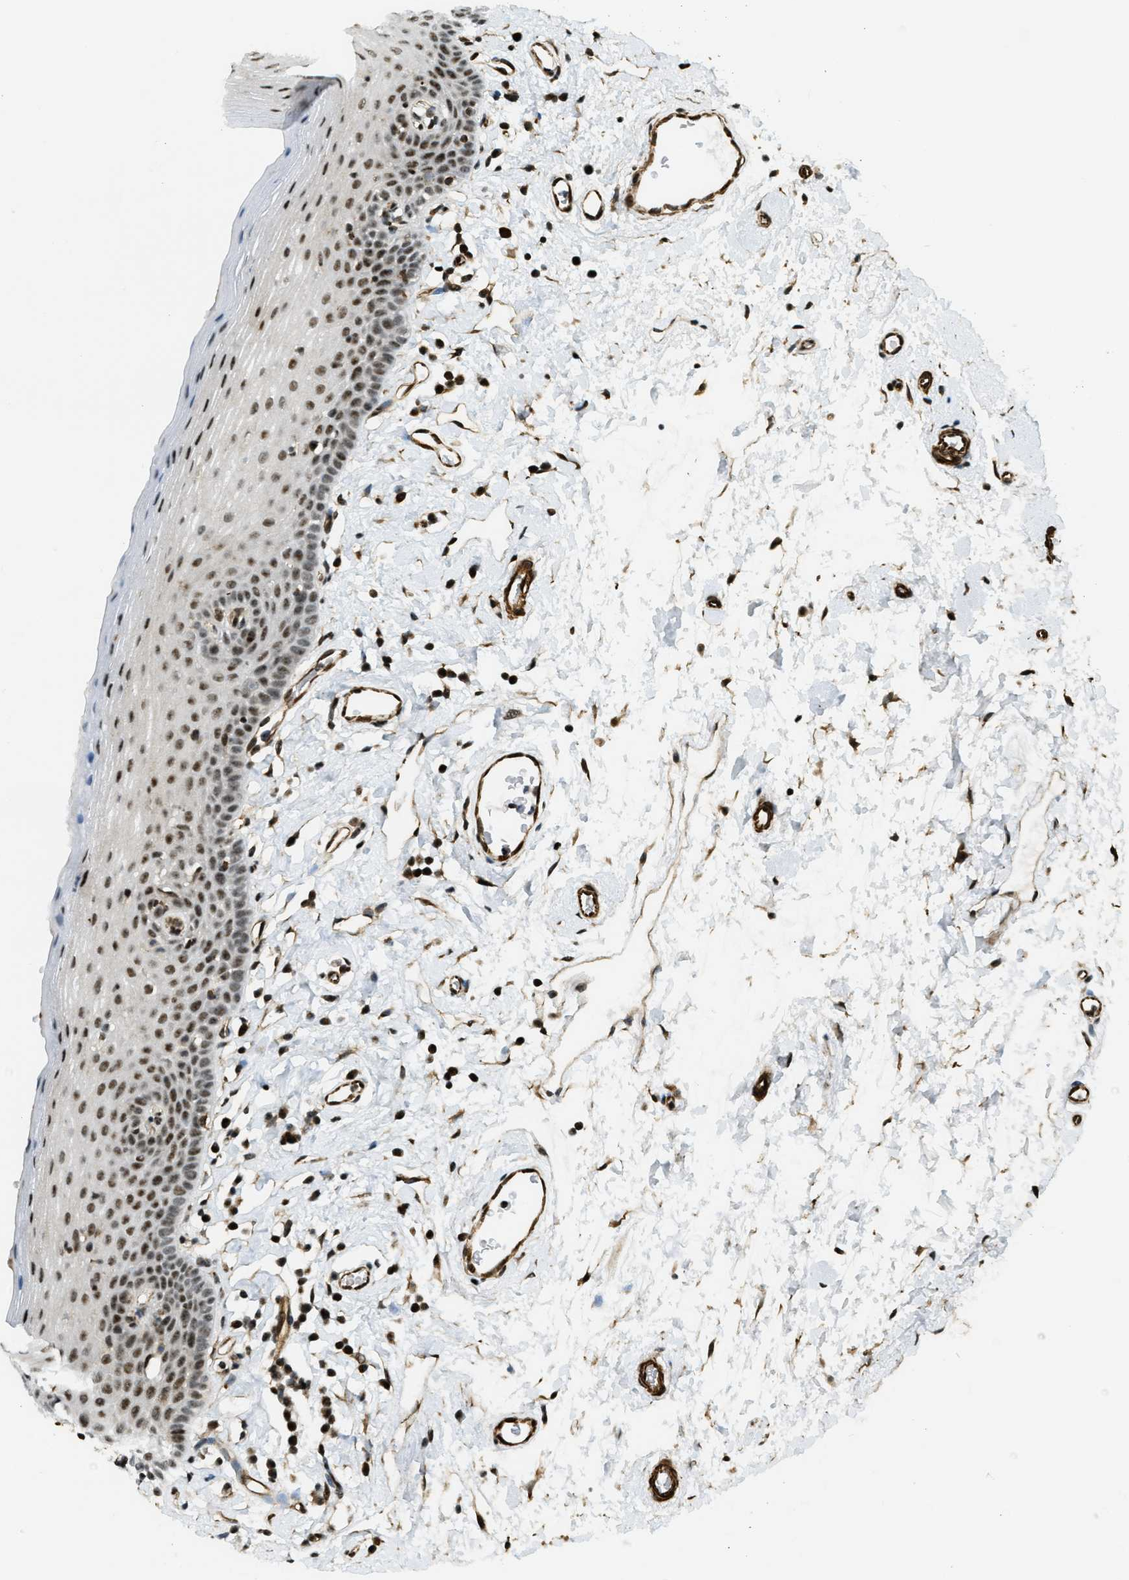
{"staining": {"intensity": "strong", "quantity": ">75%", "location": "nuclear"}, "tissue": "oral mucosa", "cell_type": "Squamous epithelial cells", "image_type": "normal", "snomed": [{"axis": "morphology", "description": "Normal tissue, NOS"}, {"axis": "topography", "description": "Oral tissue"}], "caption": "IHC (DAB (3,3'-diaminobenzidine)) staining of unremarkable oral mucosa exhibits strong nuclear protein positivity in about >75% of squamous epithelial cells.", "gene": "CFAP36", "patient": {"sex": "male", "age": 66}}